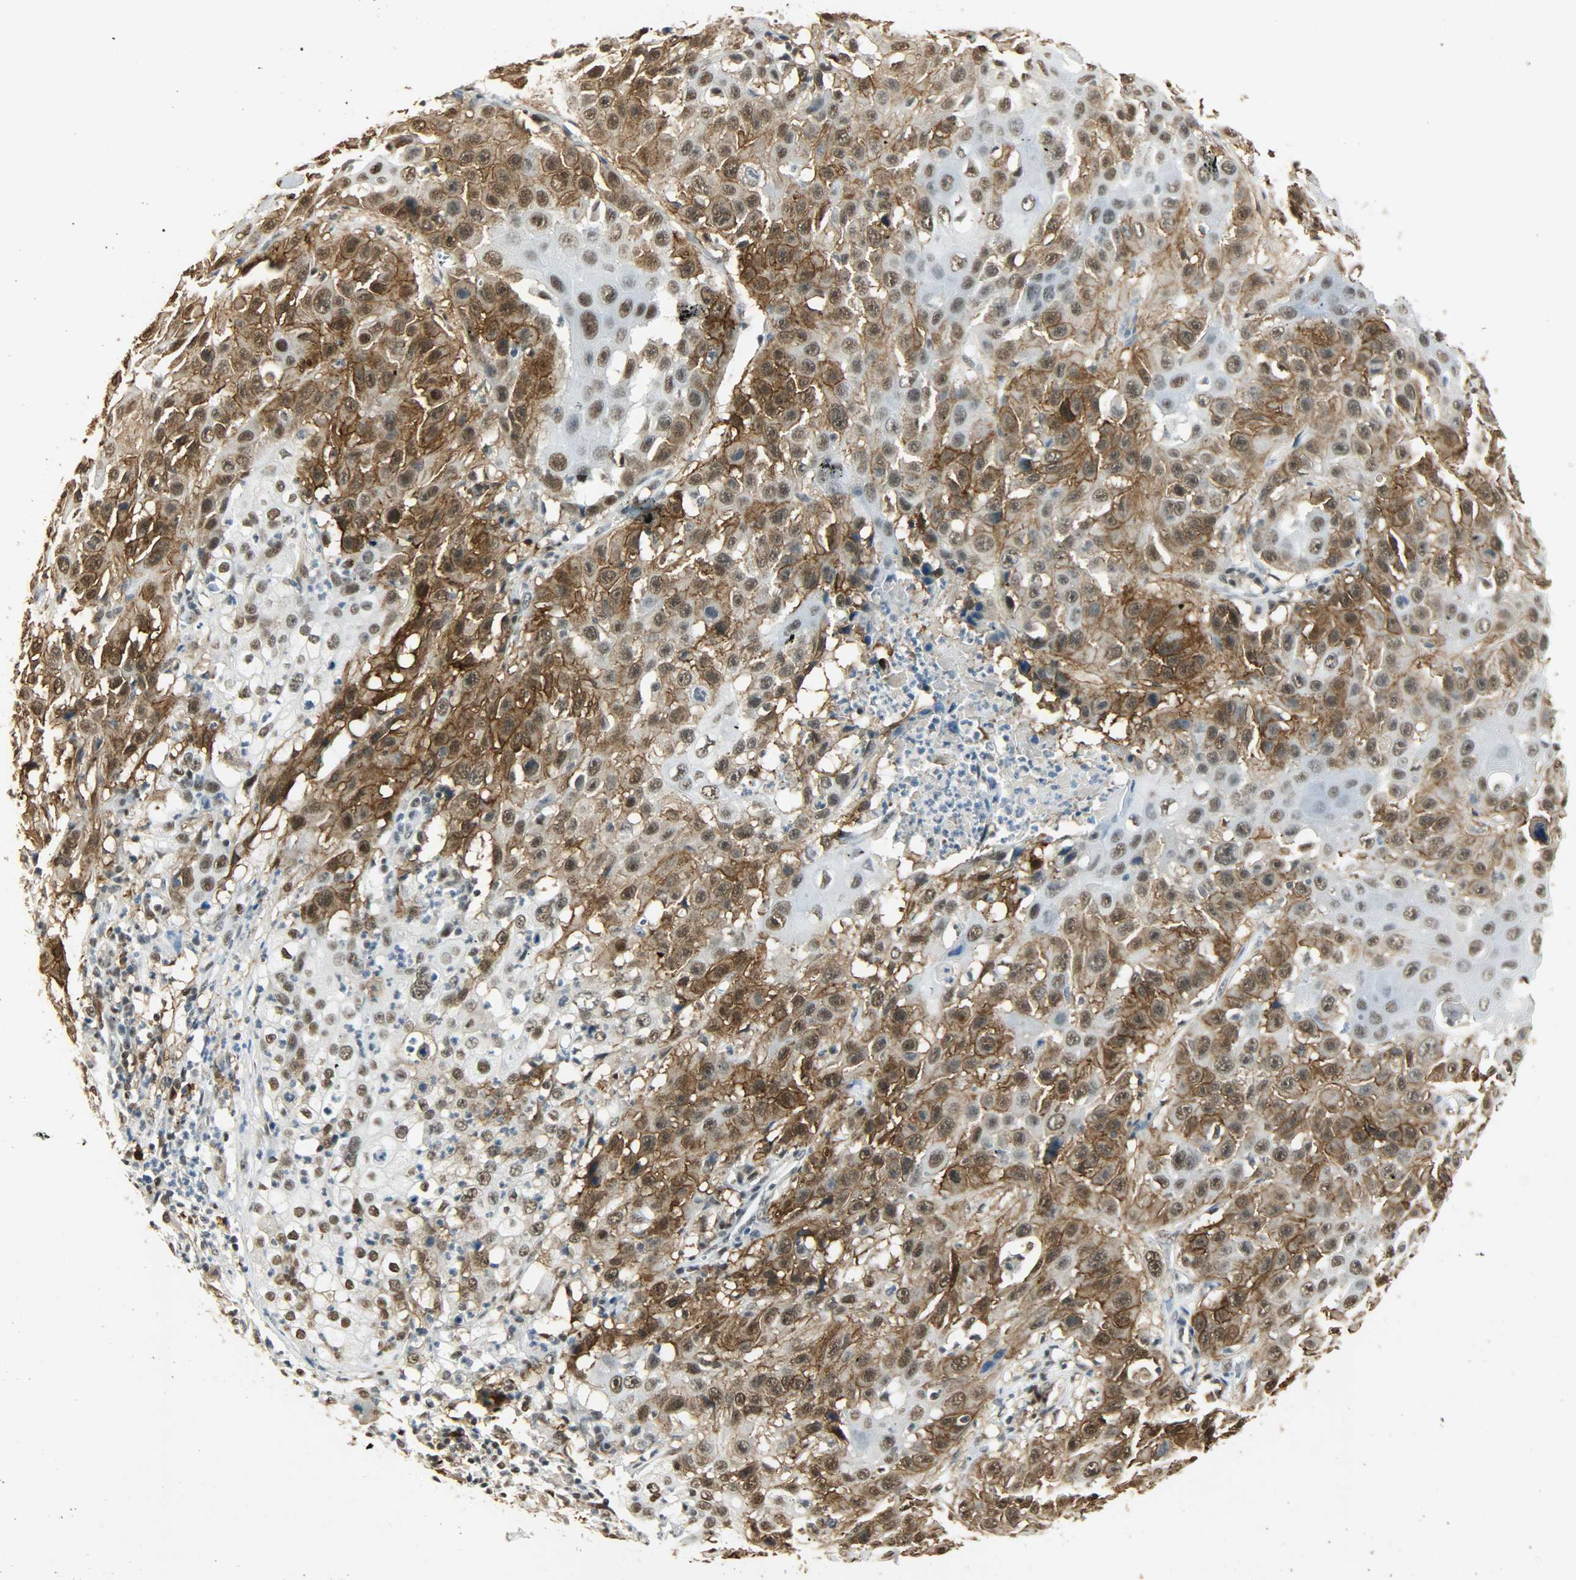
{"staining": {"intensity": "strong", "quantity": ">75%", "location": "cytoplasmic/membranous,nuclear"}, "tissue": "cervical cancer", "cell_type": "Tumor cells", "image_type": "cancer", "snomed": [{"axis": "morphology", "description": "Squamous cell carcinoma, NOS"}, {"axis": "topography", "description": "Cervix"}], "caption": "Immunohistochemical staining of human cervical cancer shows high levels of strong cytoplasmic/membranous and nuclear expression in about >75% of tumor cells.", "gene": "NGFR", "patient": {"sex": "female", "age": 39}}